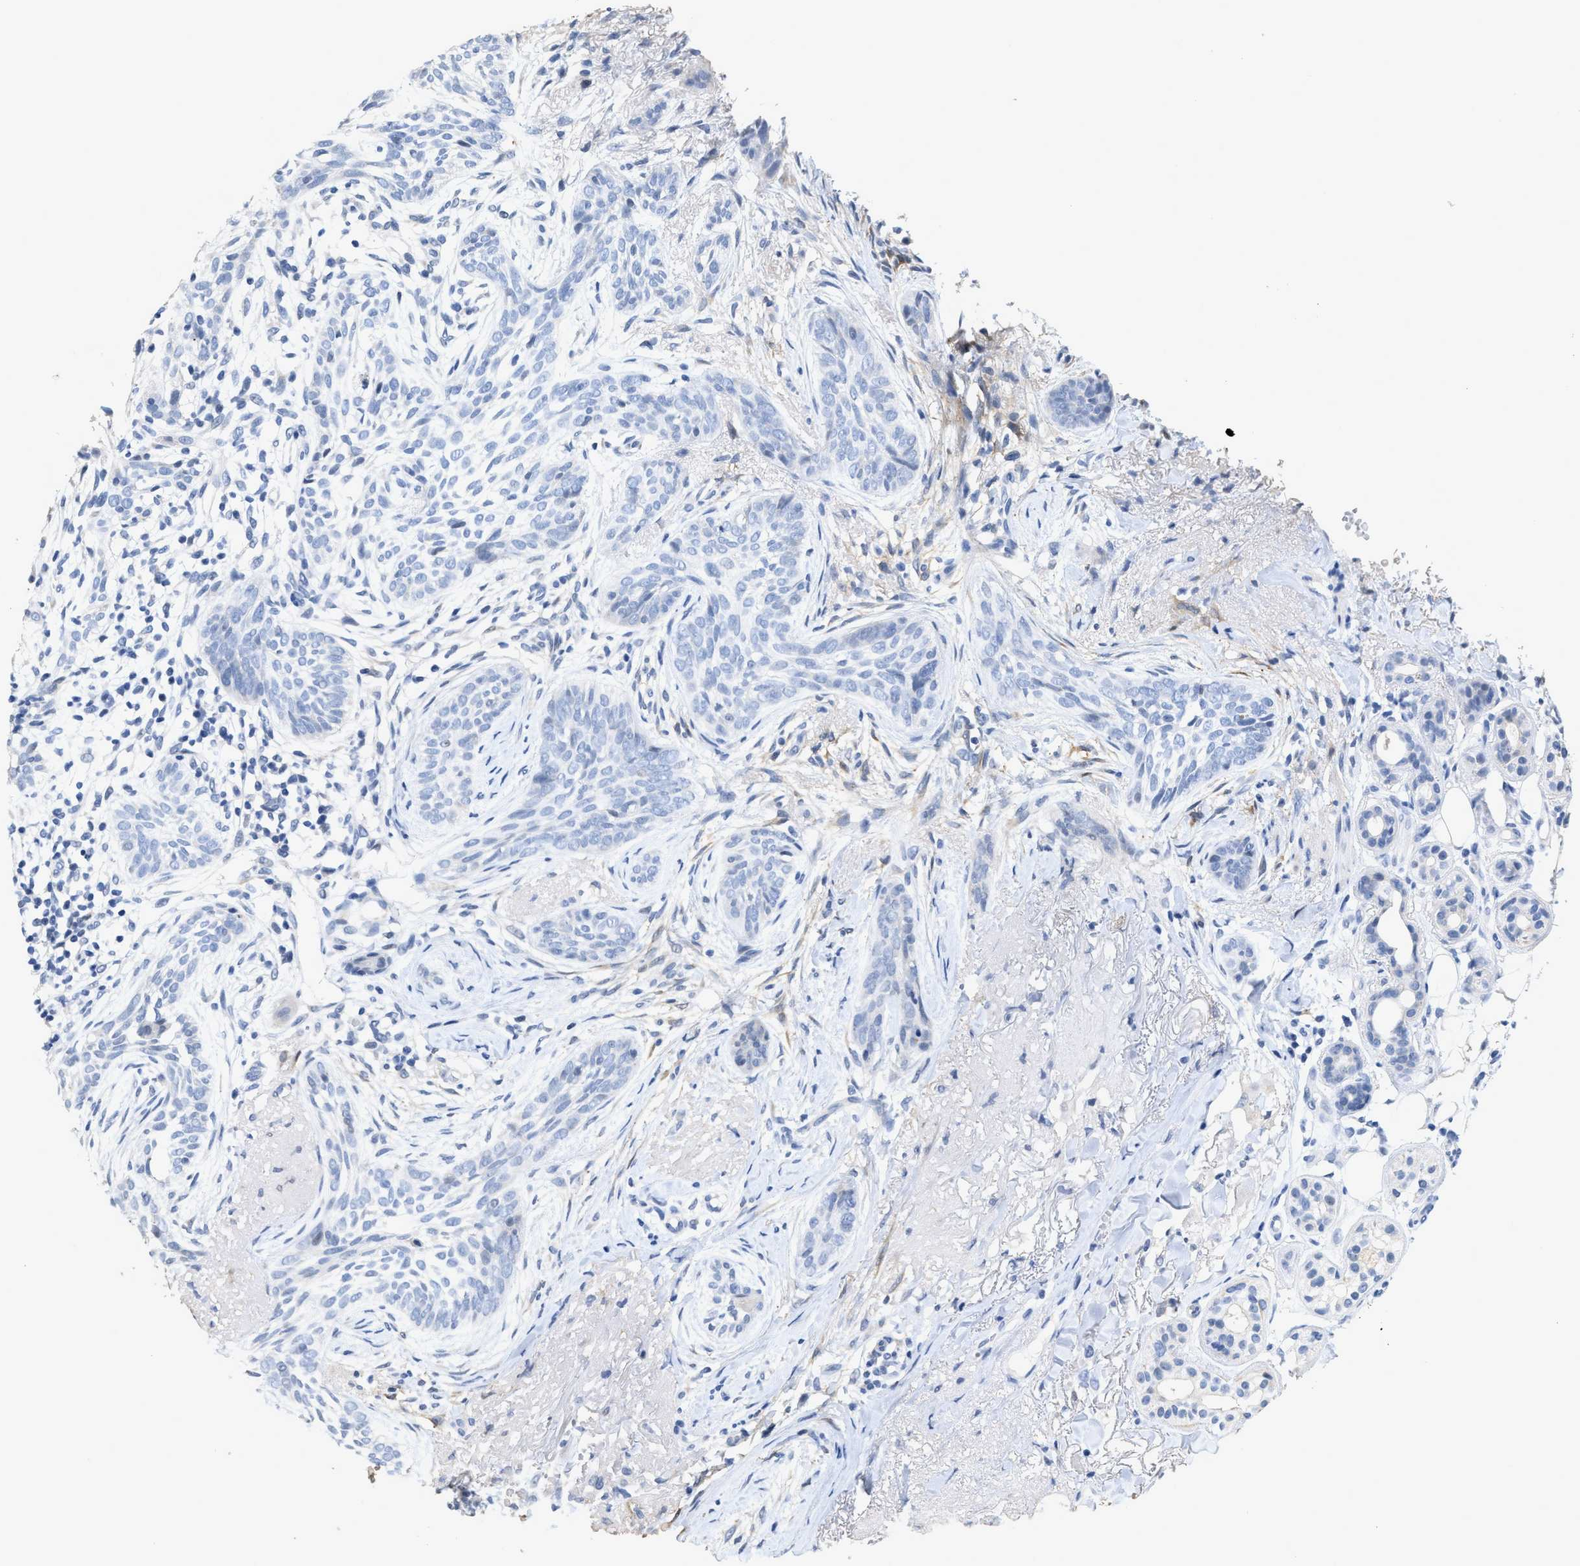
{"staining": {"intensity": "negative", "quantity": "none", "location": "none"}, "tissue": "skin cancer", "cell_type": "Tumor cells", "image_type": "cancer", "snomed": [{"axis": "morphology", "description": "Basal cell carcinoma"}, {"axis": "topography", "description": "Skin"}], "caption": "This image is of basal cell carcinoma (skin) stained with IHC to label a protein in brown with the nuclei are counter-stained blue. There is no staining in tumor cells.", "gene": "CRYM", "patient": {"sex": "female", "age": 88}}